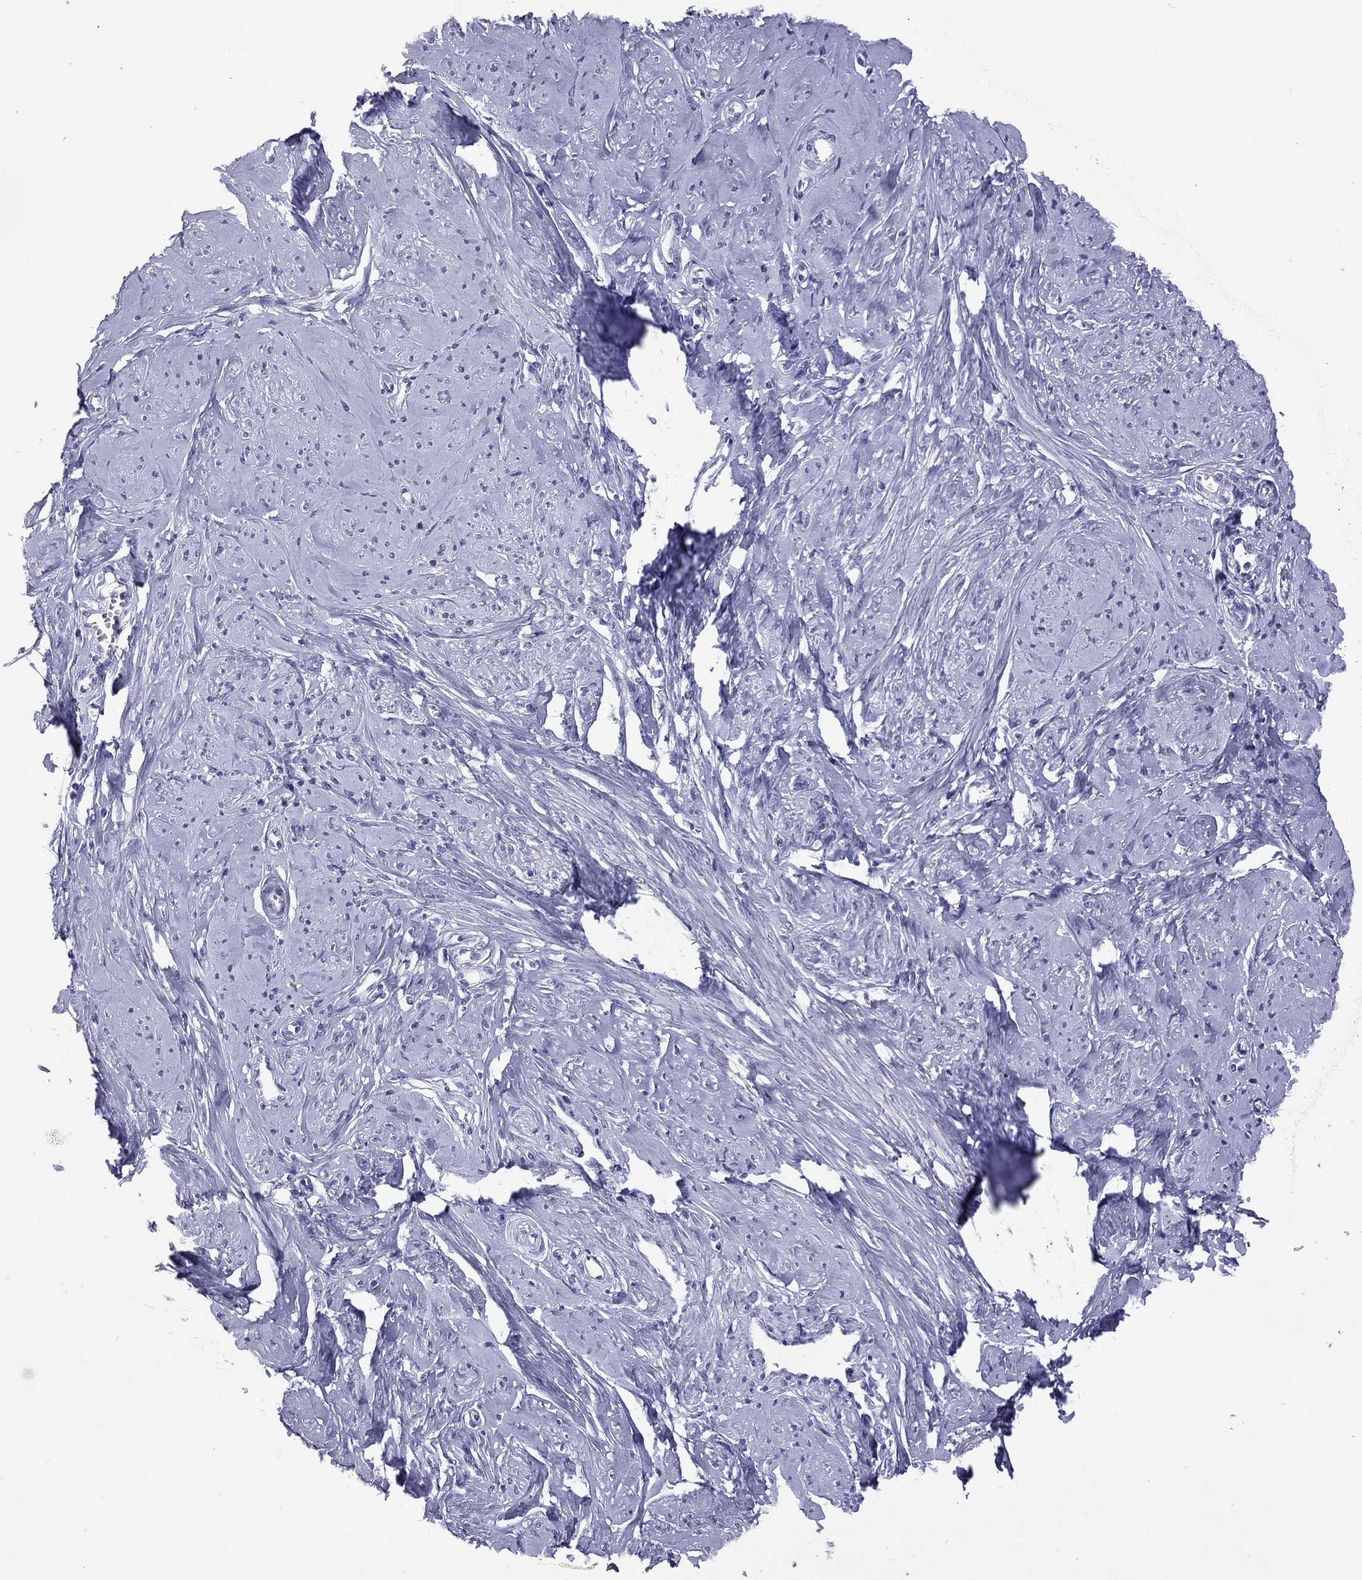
{"staining": {"intensity": "negative", "quantity": "none", "location": "none"}, "tissue": "smooth muscle", "cell_type": "Smooth muscle cells", "image_type": "normal", "snomed": [{"axis": "morphology", "description": "Normal tissue, NOS"}, {"axis": "topography", "description": "Smooth muscle"}], "caption": "DAB (3,3'-diaminobenzidine) immunohistochemical staining of normal human smooth muscle shows no significant staining in smooth muscle cells.", "gene": "SLAMF1", "patient": {"sex": "female", "age": 48}}